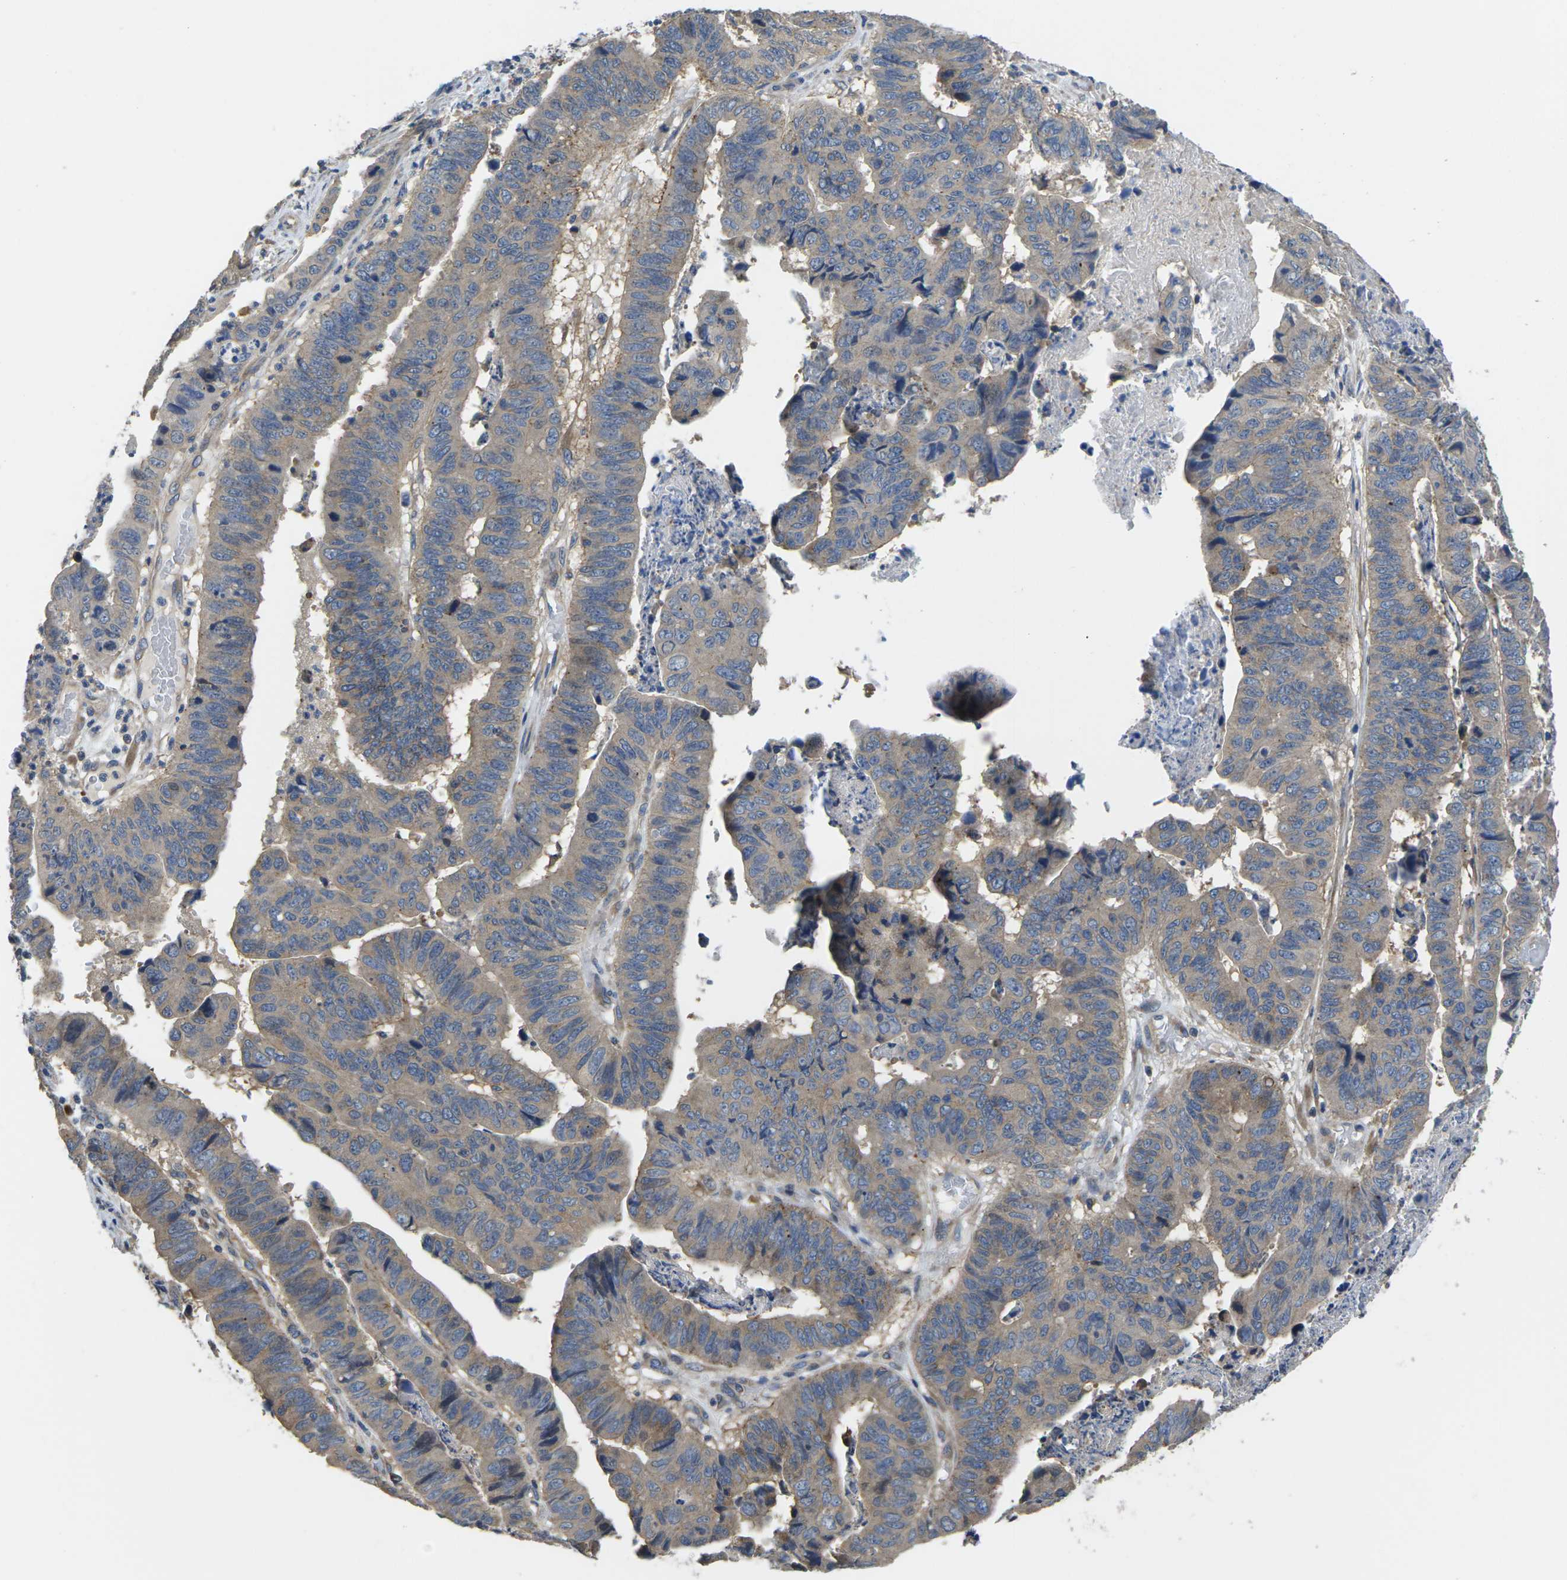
{"staining": {"intensity": "weak", "quantity": "25%-75%", "location": "cytoplasmic/membranous"}, "tissue": "stomach cancer", "cell_type": "Tumor cells", "image_type": "cancer", "snomed": [{"axis": "morphology", "description": "Adenocarcinoma, NOS"}, {"axis": "topography", "description": "Stomach, lower"}], "caption": "Protein expression by immunohistochemistry (IHC) shows weak cytoplasmic/membranous positivity in approximately 25%-75% of tumor cells in stomach cancer.", "gene": "TMCC2", "patient": {"sex": "male", "age": 77}}